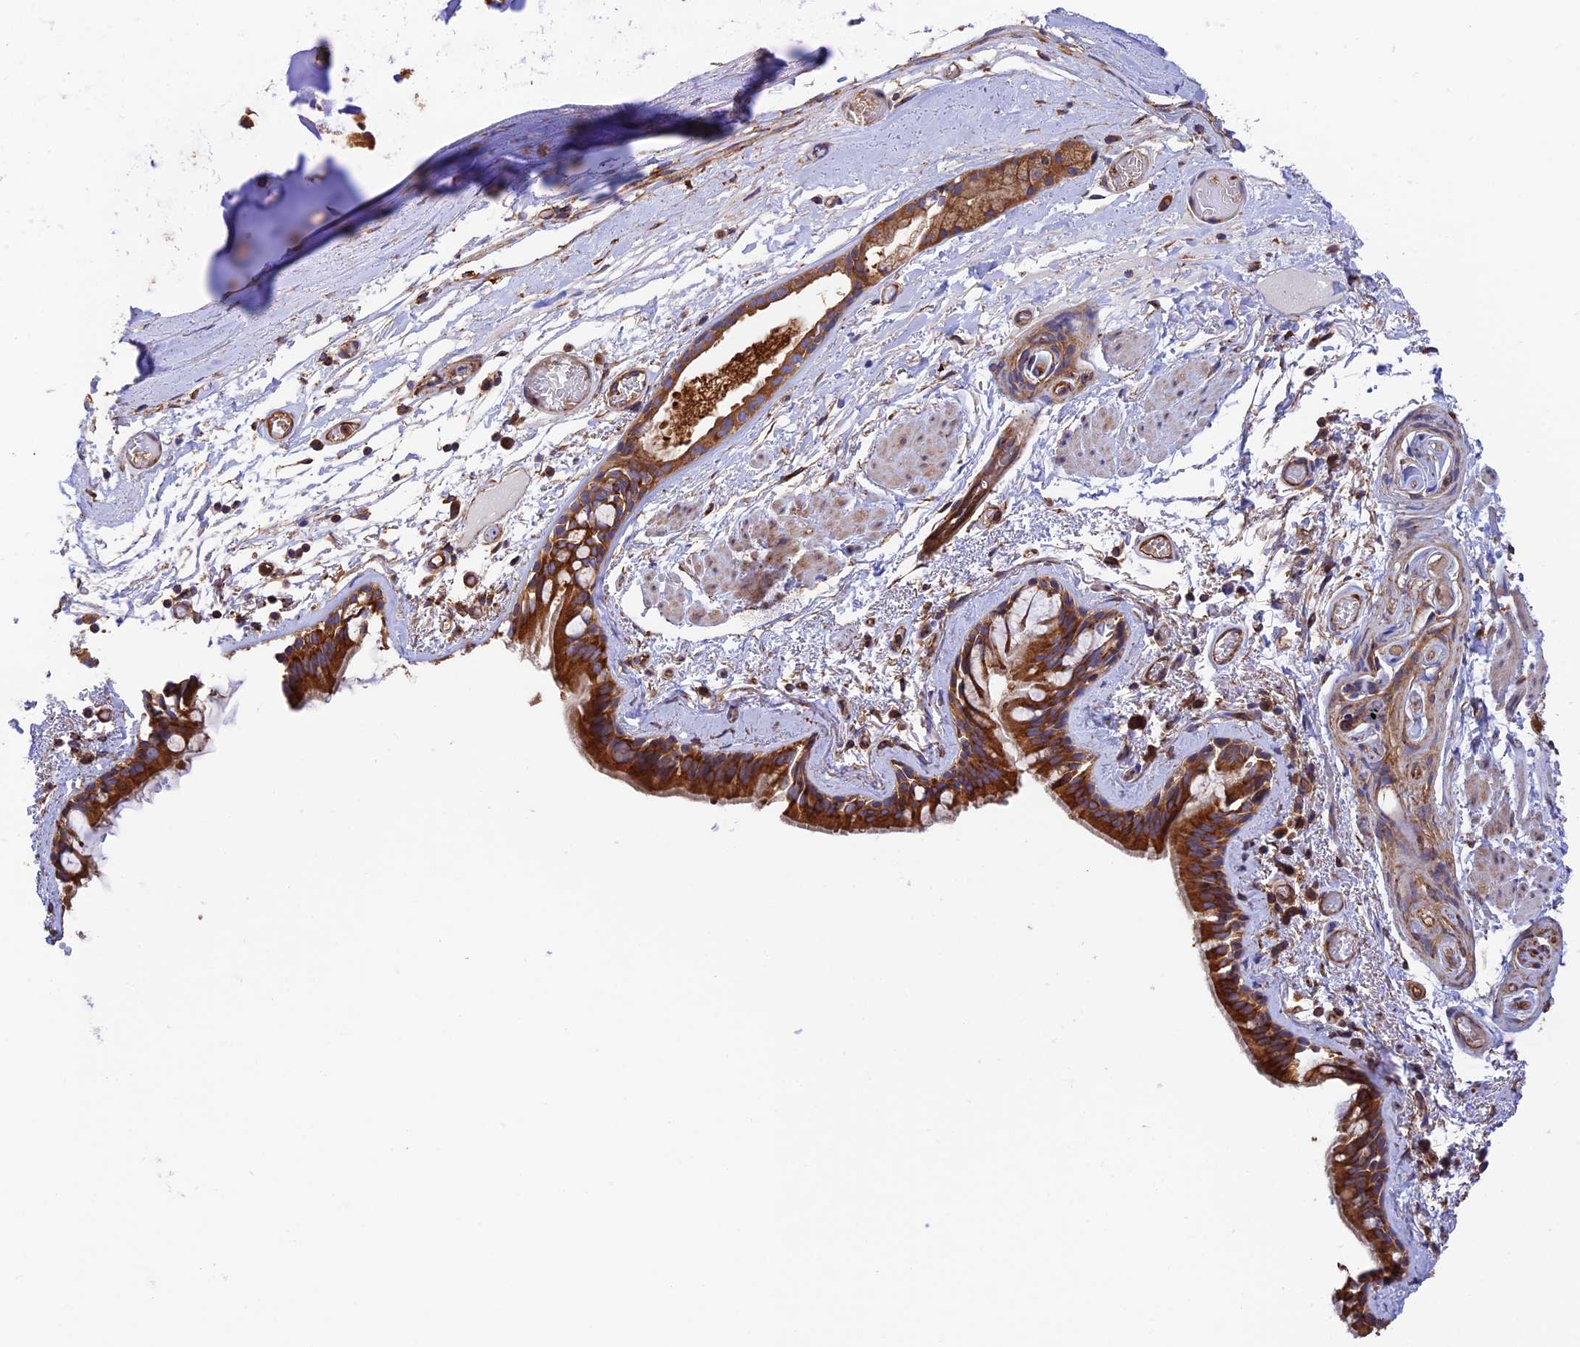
{"staining": {"intensity": "strong", "quantity": ">75%", "location": "cytoplasmic/membranous"}, "tissue": "bronchus", "cell_type": "Respiratory epithelial cells", "image_type": "normal", "snomed": [{"axis": "morphology", "description": "Normal tissue, NOS"}, {"axis": "topography", "description": "Cartilage tissue"}], "caption": "Respiratory epithelial cells show strong cytoplasmic/membranous positivity in about >75% of cells in unremarkable bronchus. Using DAB (3,3'-diaminobenzidine) (brown) and hematoxylin (blue) stains, captured at high magnification using brightfield microscopy.", "gene": "DCTN2", "patient": {"sex": "male", "age": 63}}